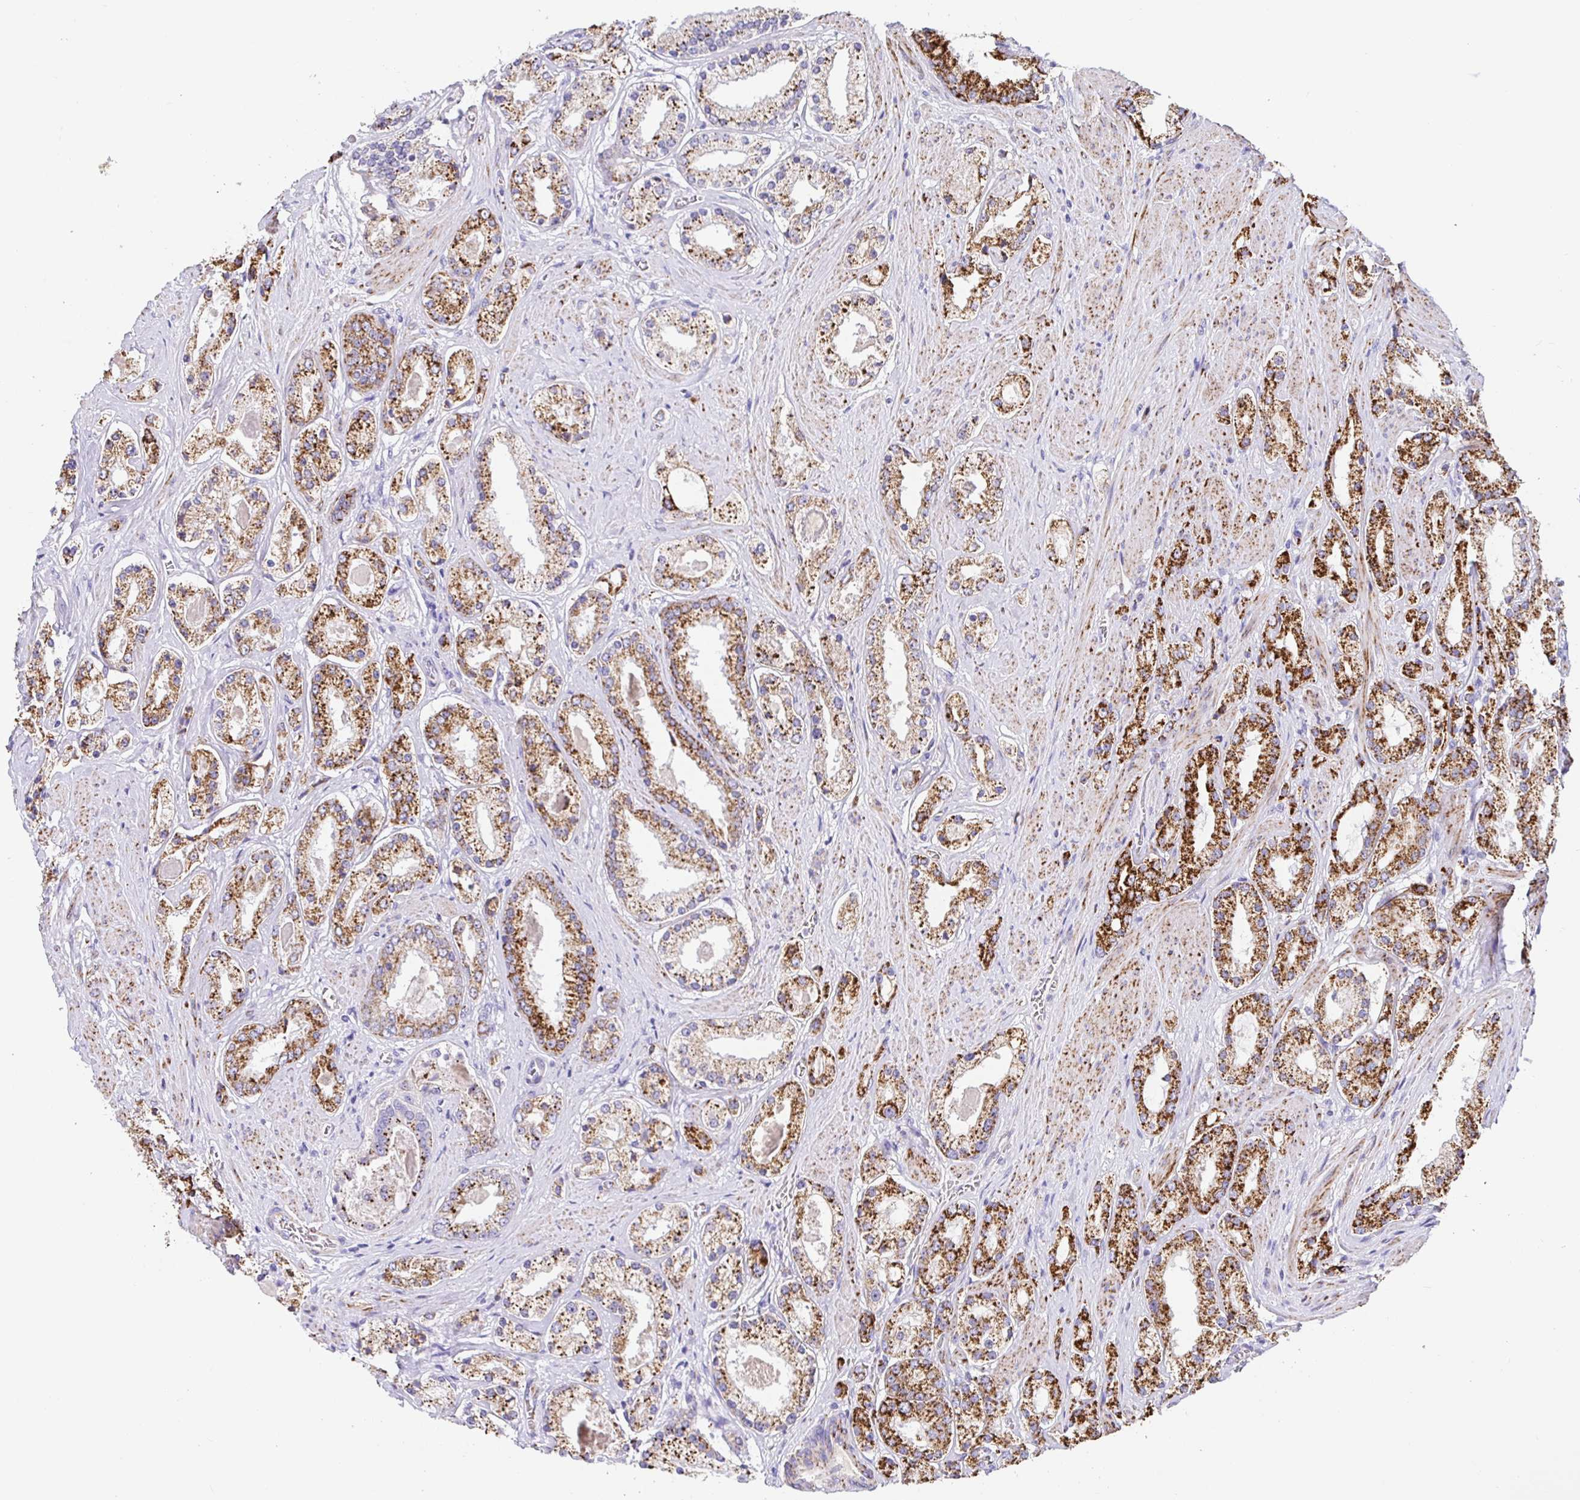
{"staining": {"intensity": "strong", "quantity": "25%-75%", "location": "cytoplasmic/membranous"}, "tissue": "prostate cancer", "cell_type": "Tumor cells", "image_type": "cancer", "snomed": [{"axis": "morphology", "description": "Adenocarcinoma, High grade"}, {"axis": "topography", "description": "Prostate"}], "caption": "IHC image of neoplastic tissue: prostate cancer stained using IHC reveals high levels of strong protein expression localized specifically in the cytoplasmic/membranous of tumor cells, appearing as a cytoplasmic/membranous brown color.", "gene": "MAOA", "patient": {"sex": "male", "age": 67}}